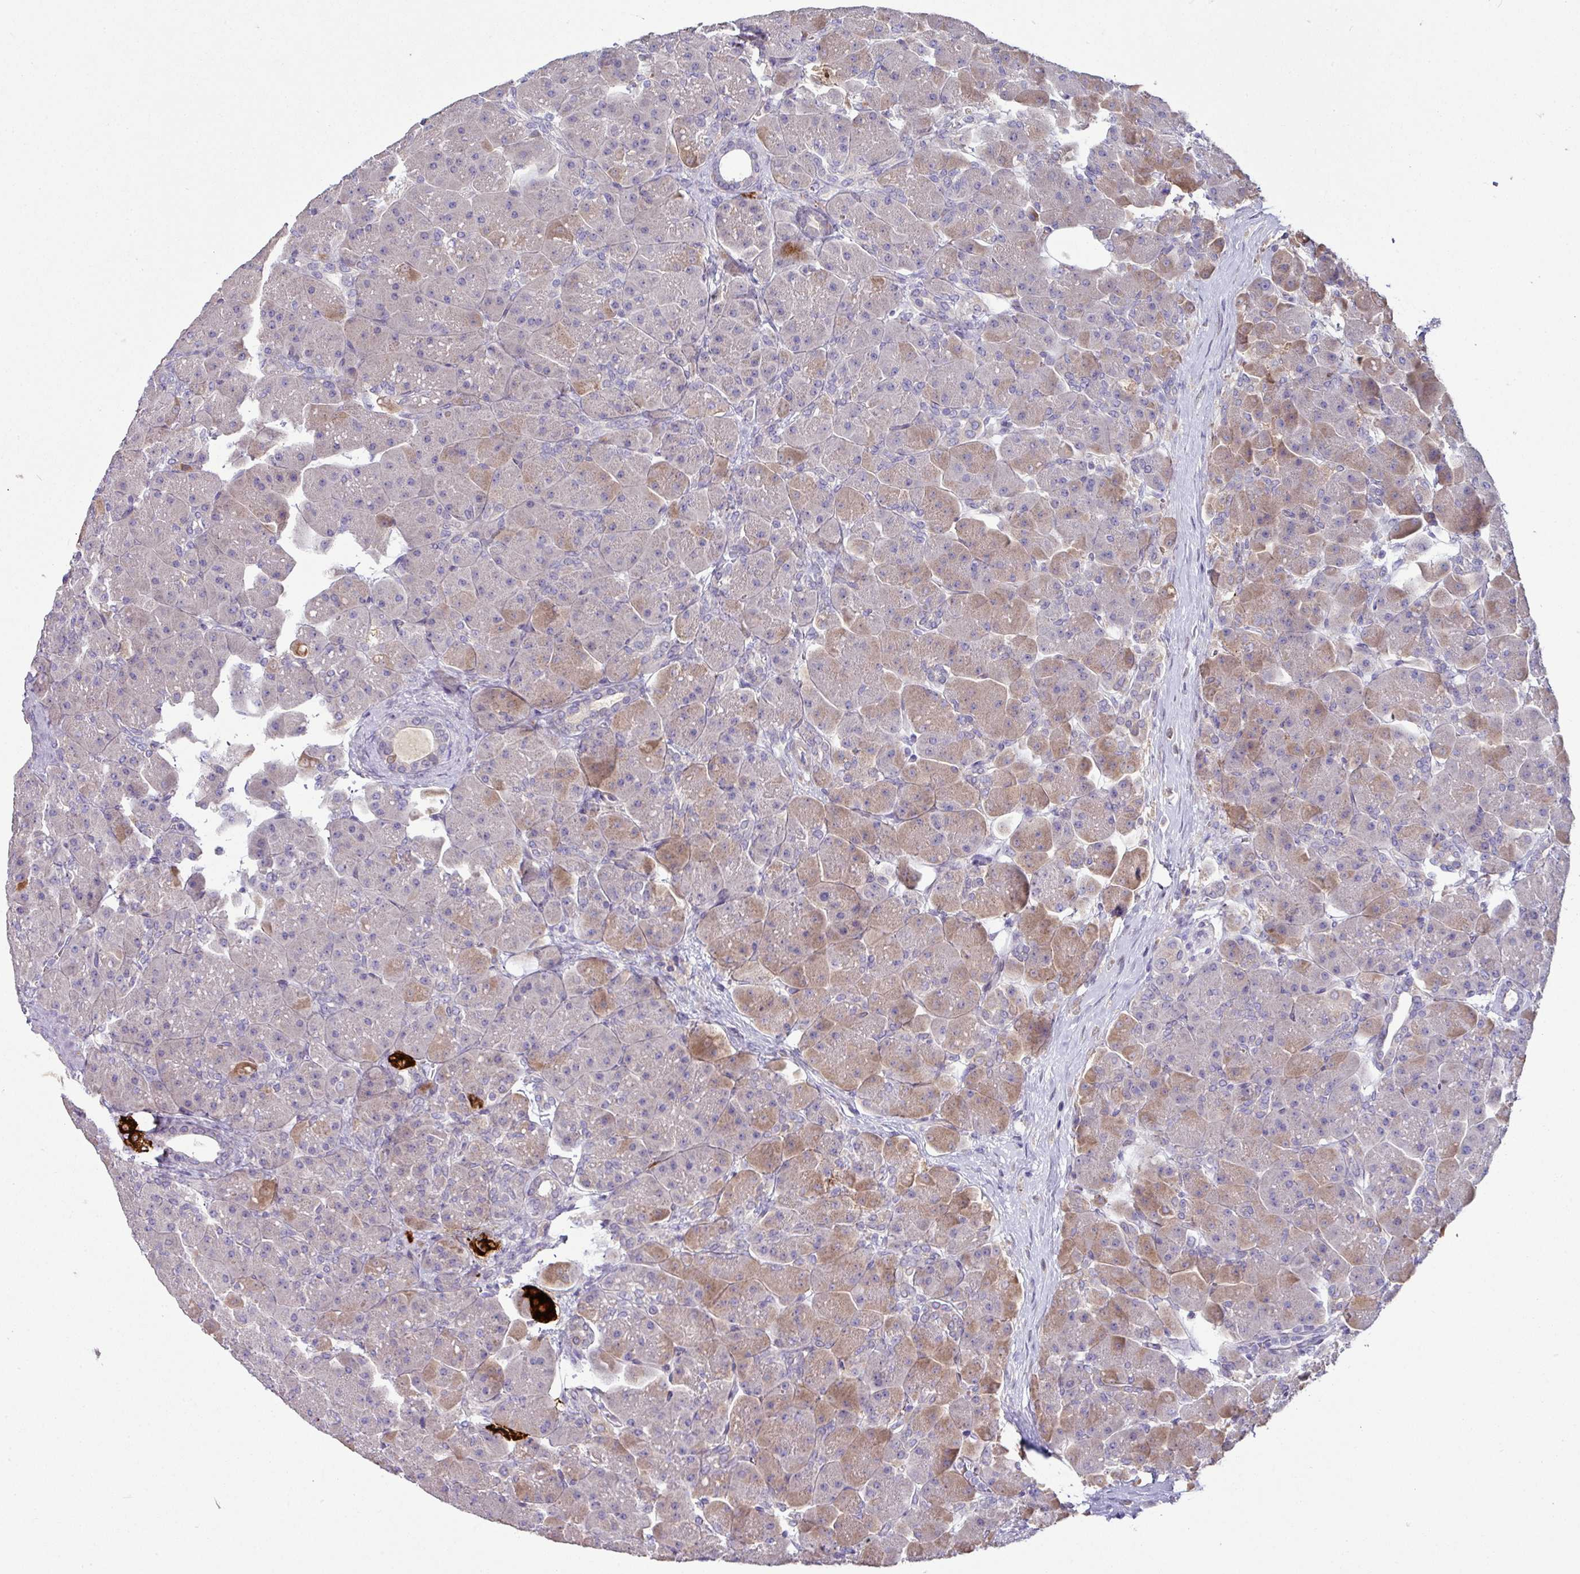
{"staining": {"intensity": "weak", "quantity": "<25%", "location": "cytoplasmic/membranous"}, "tissue": "pancreas", "cell_type": "Exocrine glandular cells", "image_type": "normal", "snomed": [{"axis": "morphology", "description": "Normal tissue, NOS"}, {"axis": "topography", "description": "Pancreas"}], "caption": "High magnification brightfield microscopy of unremarkable pancreas stained with DAB (brown) and counterstained with hematoxylin (blue): exocrine glandular cells show no significant positivity.", "gene": "SLAMF6", "patient": {"sex": "male", "age": 66}}